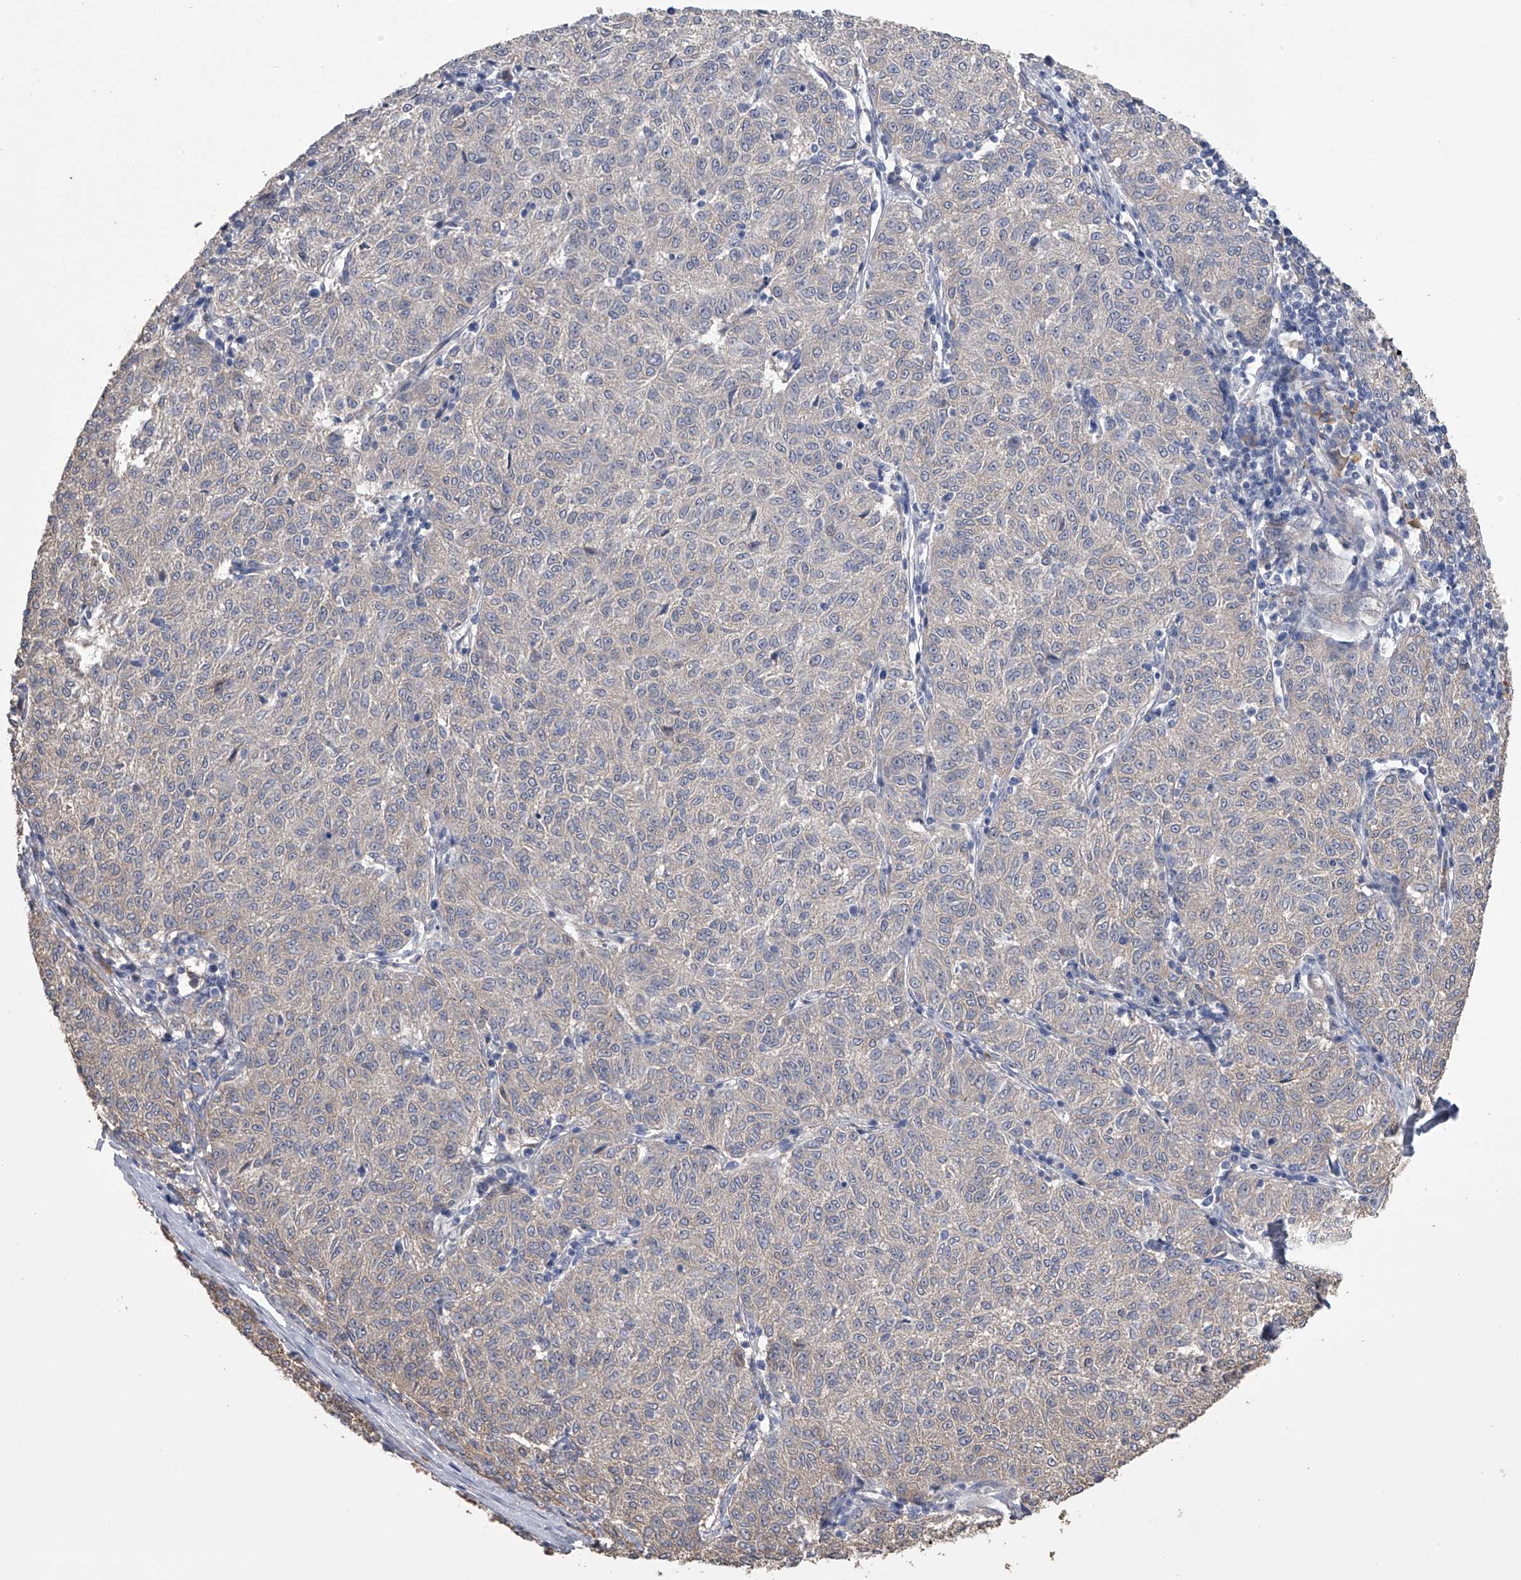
{"staining": {"intensity": "negative", "quantity": "none", "location": "none"}, "tissue": "melanoma", "cell_type": "Tumor cells", "image_type": "cancer", "snomed": [{"axis": "morphology", "description": "Malignant melanoma, NOS"}, {"axis": "topography", "description": "Skin"}], "caption": "Immunohistochemical staining of human melanoma reveals no significant expression in tumor cells. Brightfield microscopy of immunohistochemistry (IHC) stained with DAB (3,3'-diaminobenzidine) (brown) and hematoxylin (blue), captured at high magnification.", "gene": "ZNF343", "patient": {"sex": "female", "age": 72}}